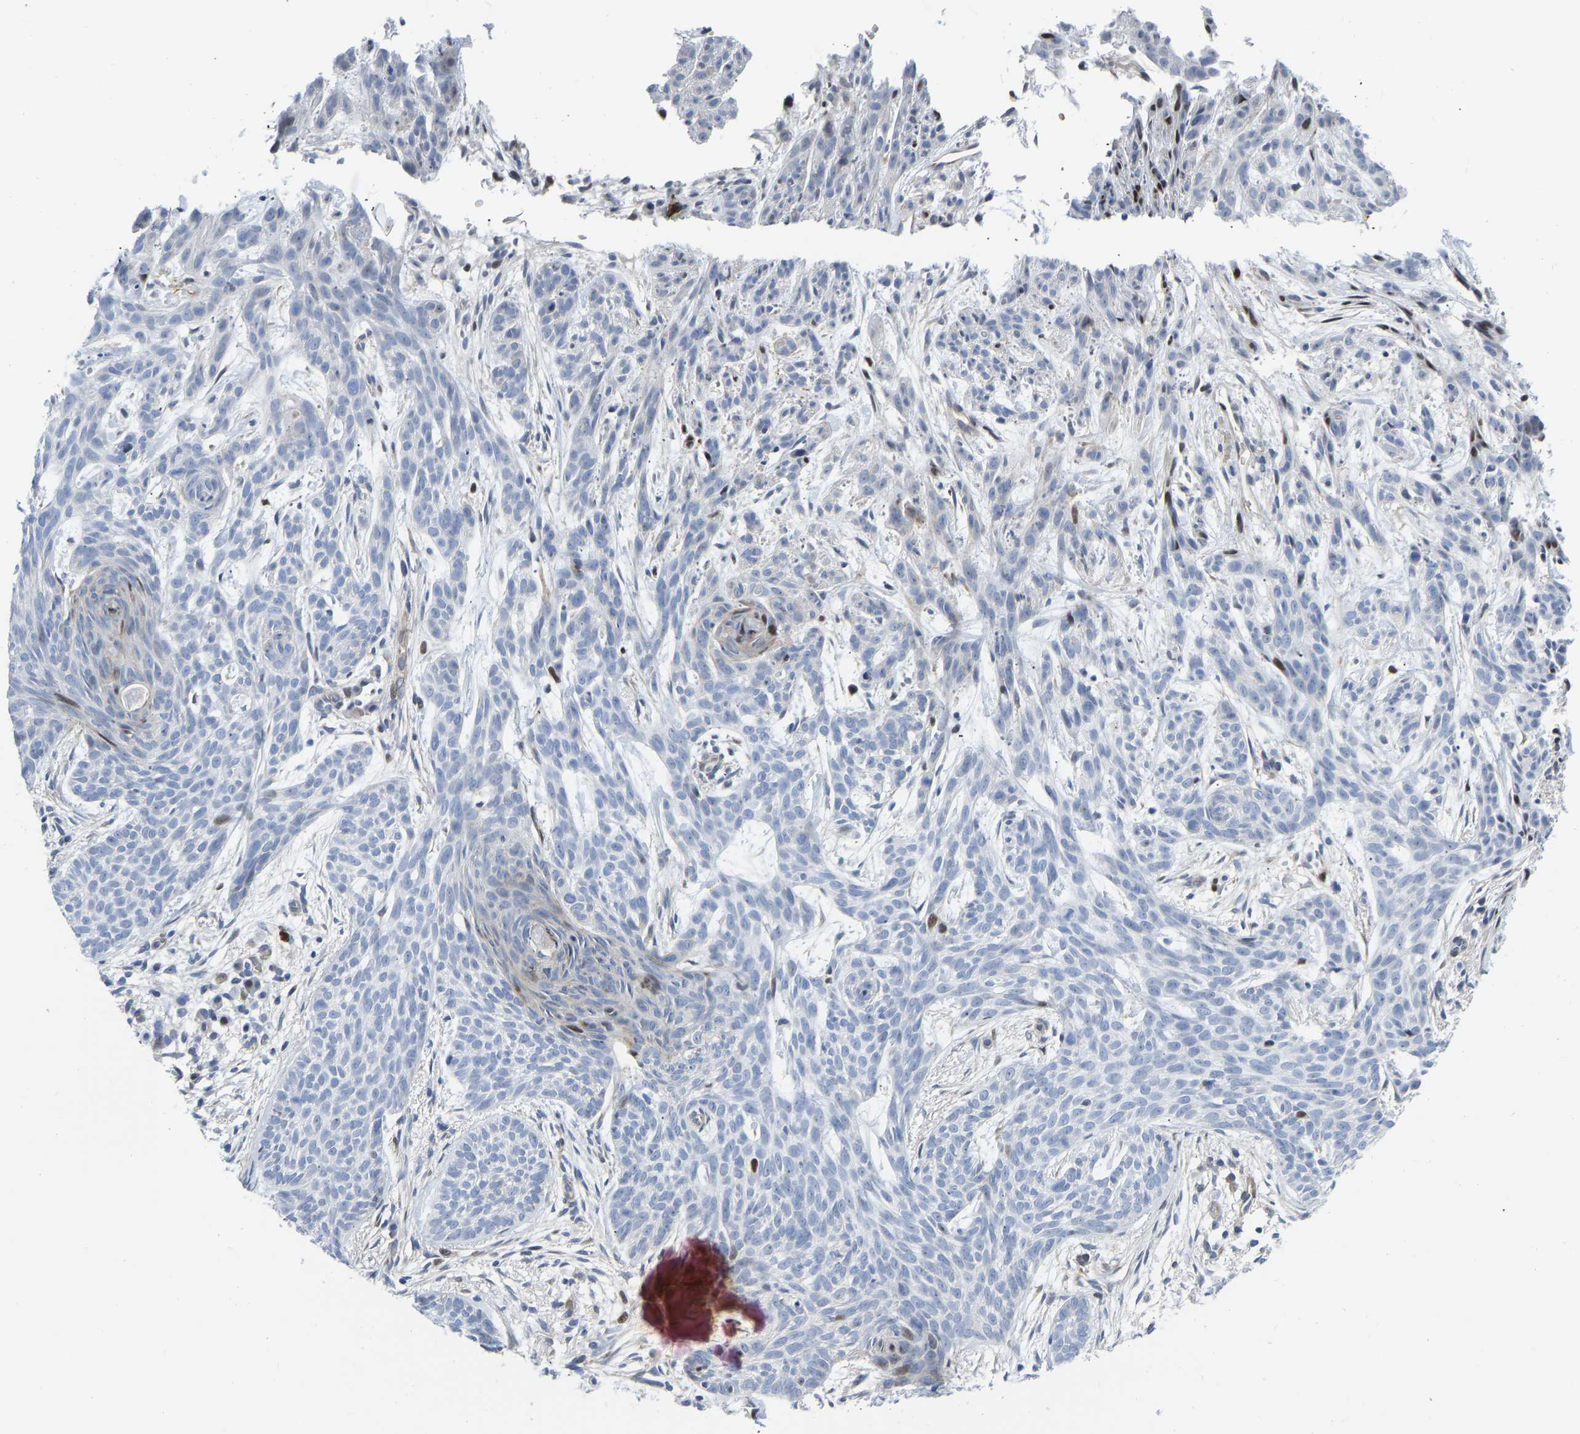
{"staining": {"intensity": "negative", "quantity": "none", "location": "none"}, "tissue": "skin cancer", "cell_type": "Tumor cells", "image_type": "cancer", "snomed": [{"axis": "morphology", "description": "Basal cell carcinoma"}, {"axis": "topography", "description": "Skin"}], "caption": "Immunohistochemistry image of skin cancer stained for a protein (brown), which exhibits no expression in tumor cells. (DAB IHC with hematoxylin counter stain).", "gene": "HDAC5", "patient": {"sex": "female", "age": 59}}